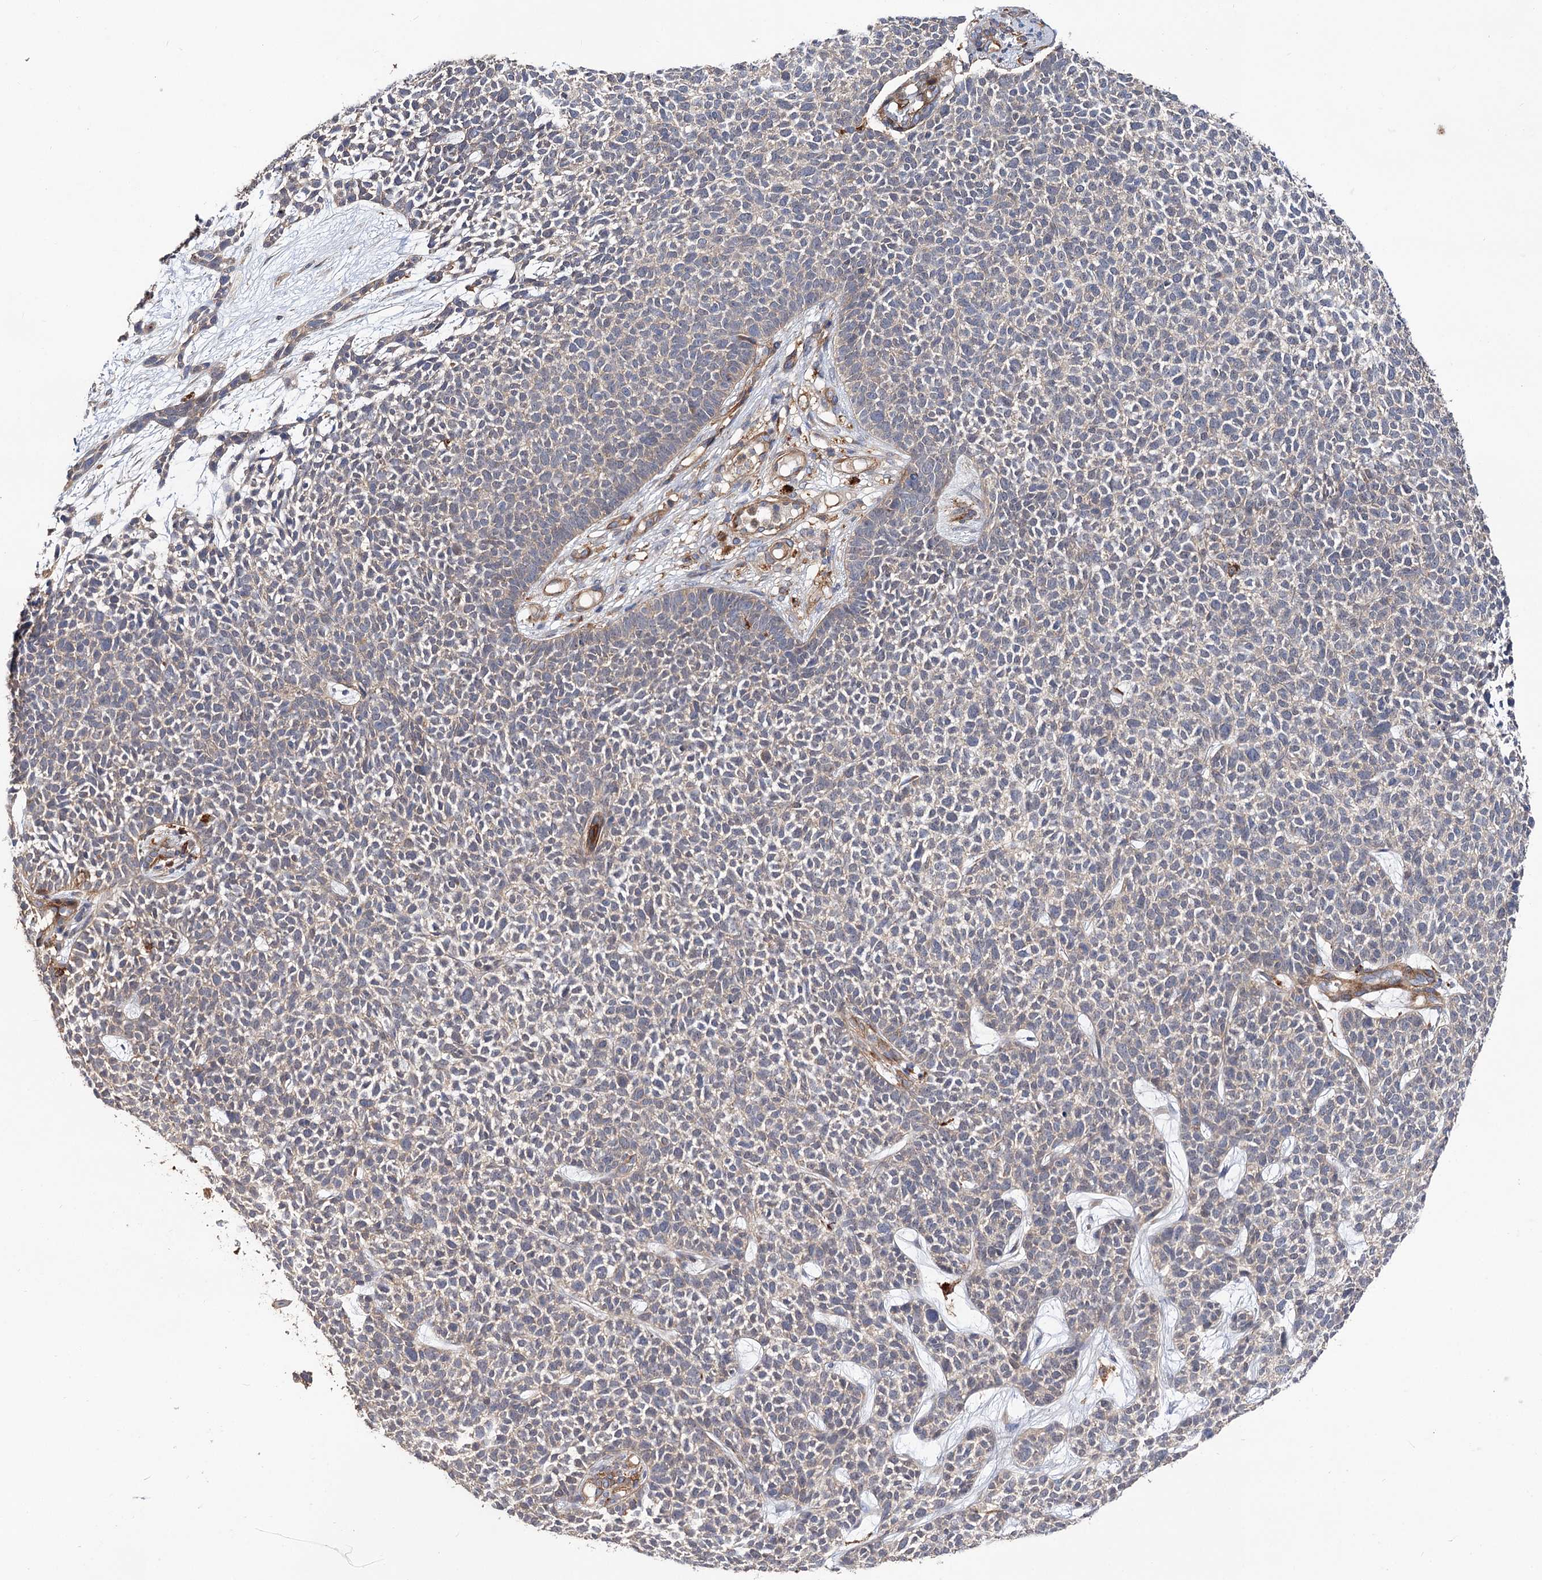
{"staining": {"intensity": "negative", "quantity": "none", "location": "none"}, "tissue": "skin cancer", "cell_type": "Tumor cells", "image_type": "cancer", "snomed": [{"axis": "morphology", "description": "Basal cell carcinoma"}, {"axis": "topography", "description": "Skin"}], "caption": "A photomicrograph of human basal cell carcinoma (skin) is negative for staining in tumor cells. (Stains: DAB immunohistochemistry (IHC) with hematoxylin counter stain, Microscopy: brightfield microscopy at high magnification).", "gene": "CSAD", "patient": {"sex": "female", "age": 84}}